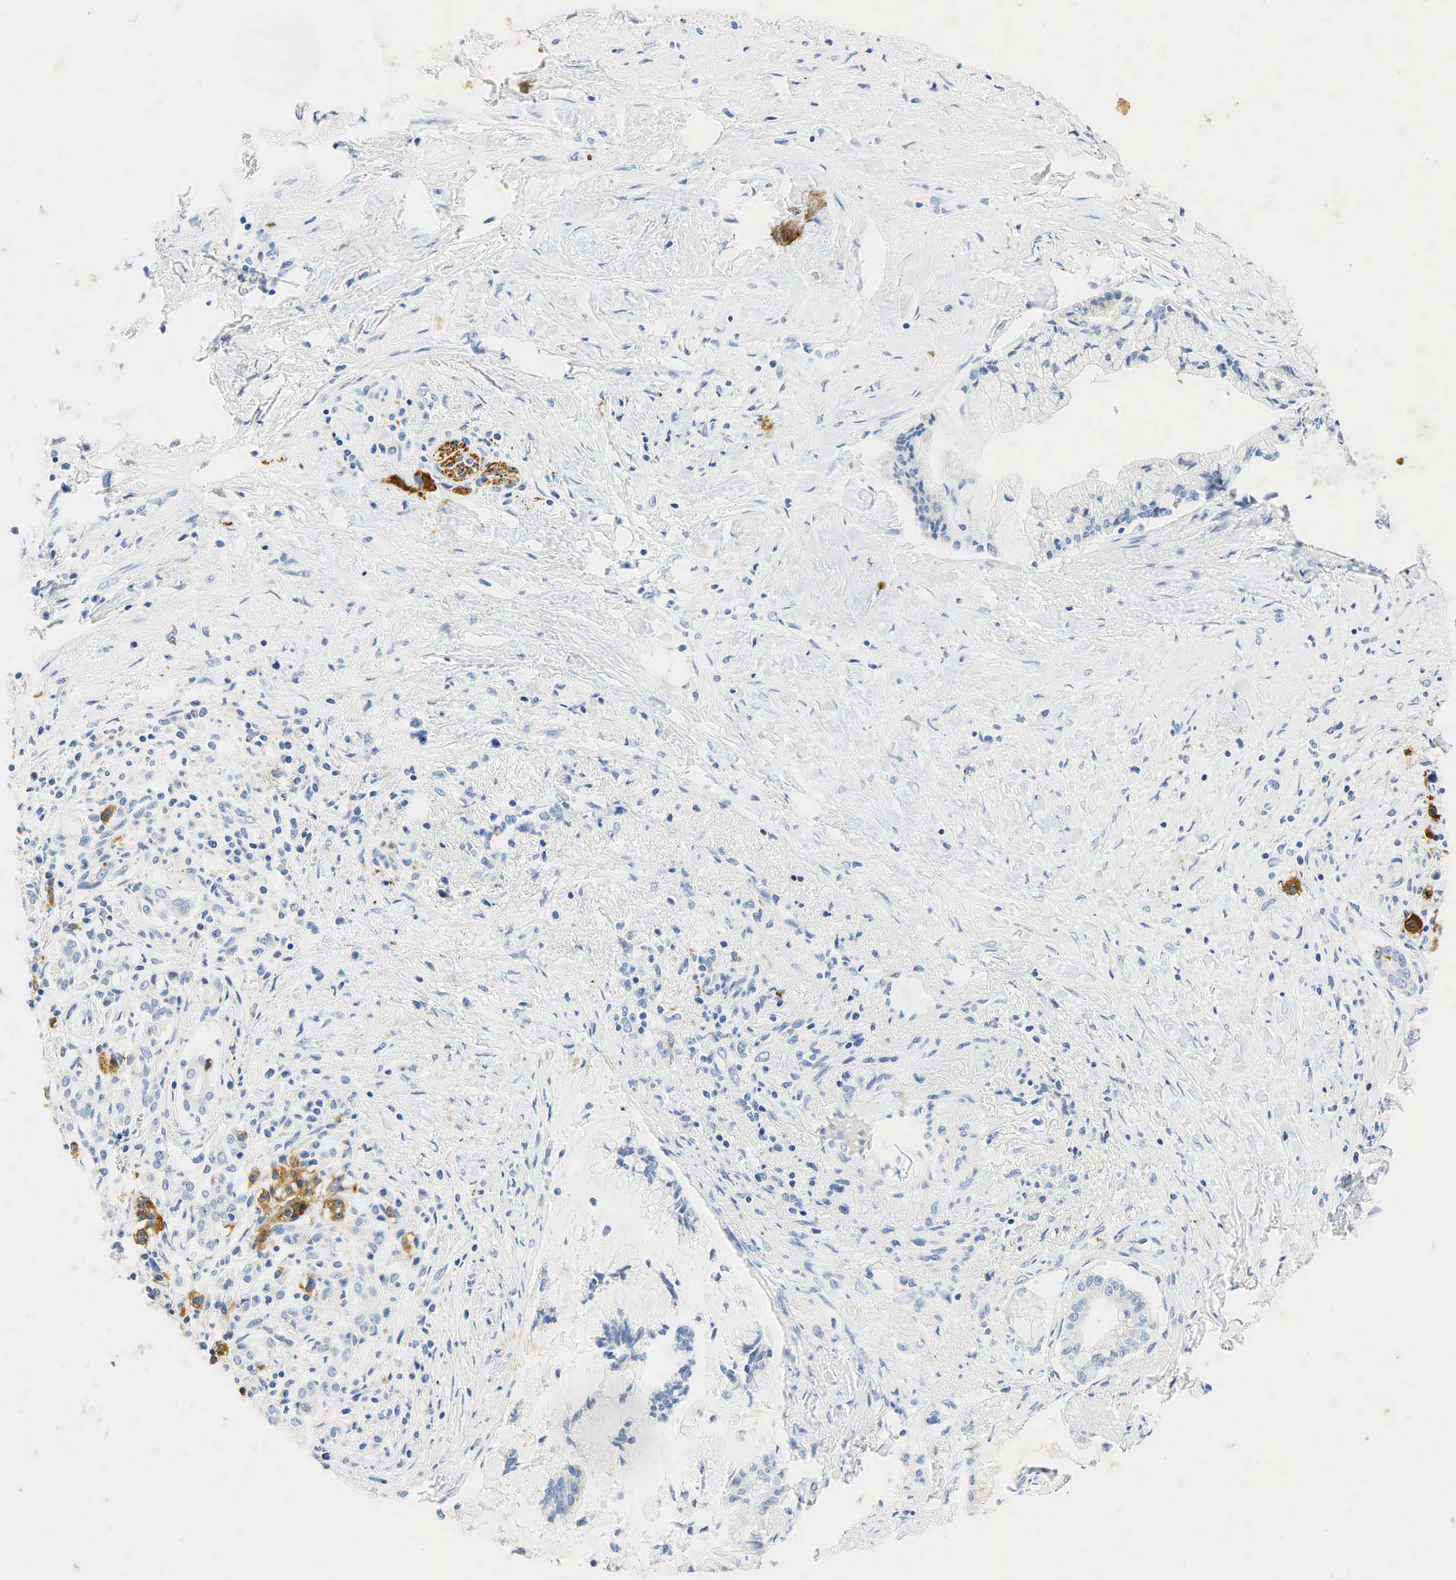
{"staining": {"intensity": "weak", "quantity": "<25%", "location": "cytoplasmic/membranous"}, "tissue": "pancreatic cancer", "cell_type": "Tumor cells", "image_type": "cancer", "snomed": [{"axis": "morphology", "description": "Adenocarcinoma, NOS"}, {"axis": "topography", "description": "Pancreas"}], "caption": "Immunohistochemical staining of human pancreatic cancer exhibits no significant staining in tumor cells.", "gene": "SYP", "patient": {"sex": "male", "age": 59}}